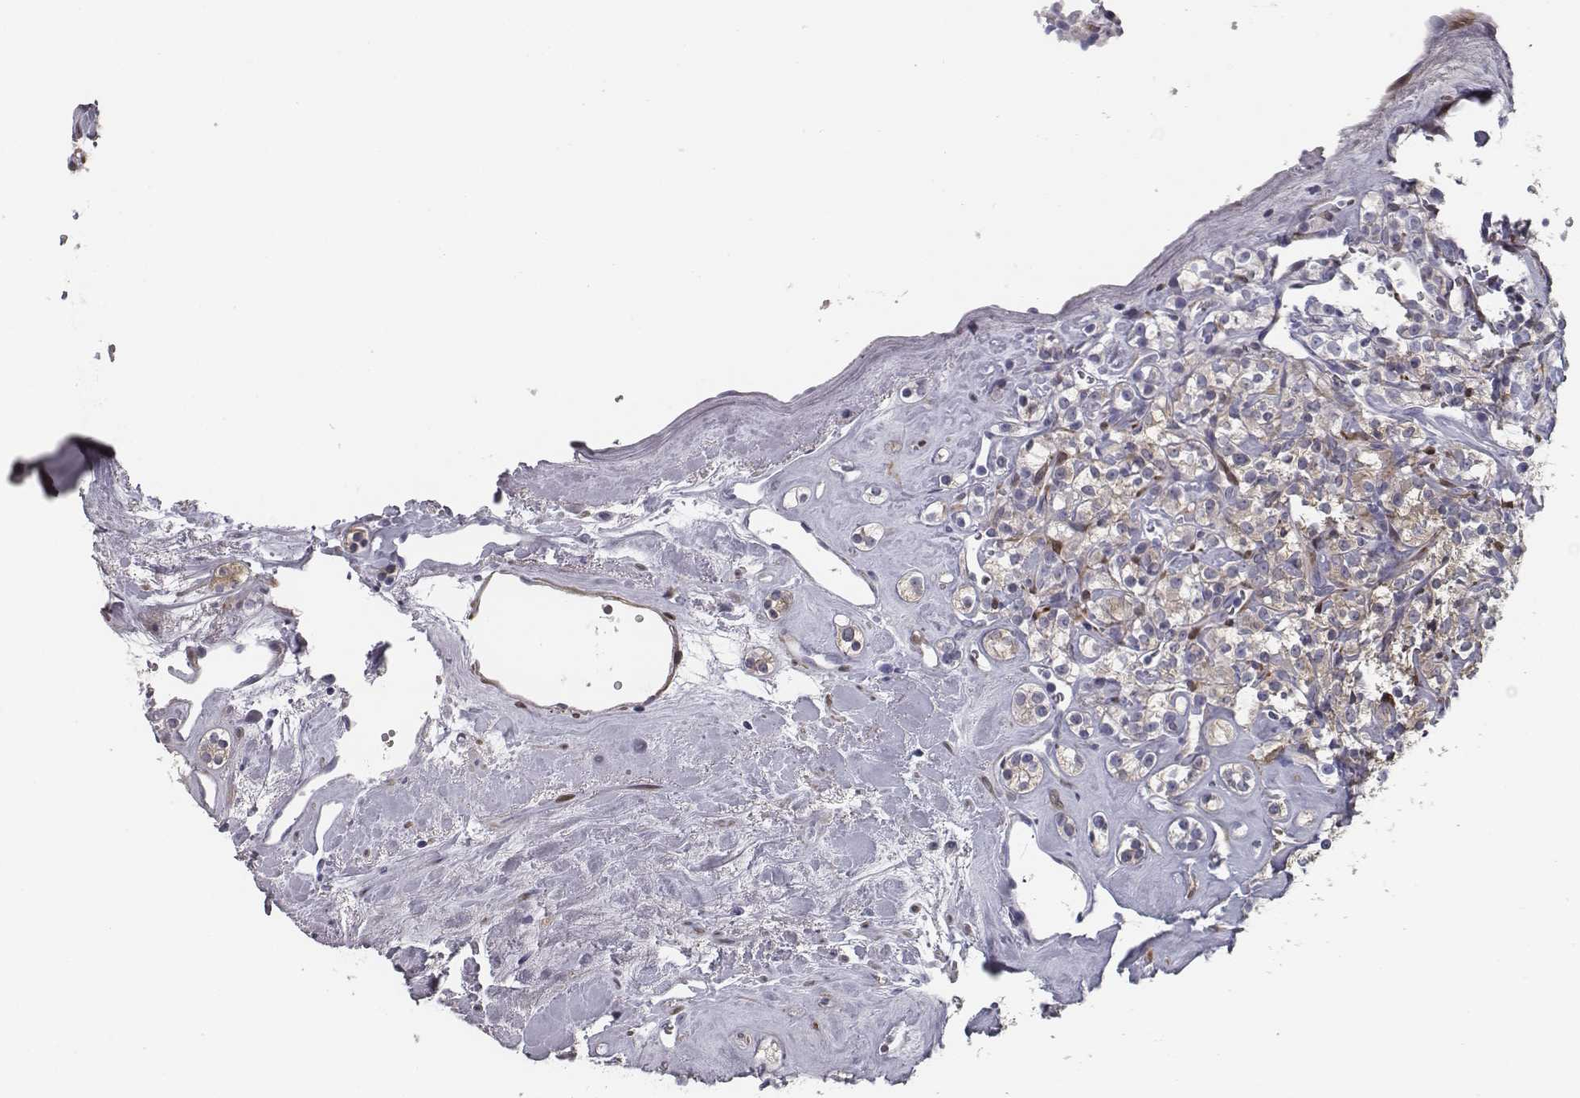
{"staining": {"intensity": "weak", "quantity": "<25%", "location": "cytoplasmic/membranous"}, "tissue": "renal cancer", "cell_type": "Tumor cells", "image_type": "cancer", "snomed": [{"axis": "morphology", "description": "Adenocarcinoma, NOS"}, {"axis": "topography", "description": "Kidney"}], "caption": "High power microscopy histopathology image of an immunohistochemistry (IHC) histopathology image of renal adenocarcinoma, revealing no significant staining in tumor cells.", "gene": "ISYNA1", "patient": {"sex": "male", "age": 77}}